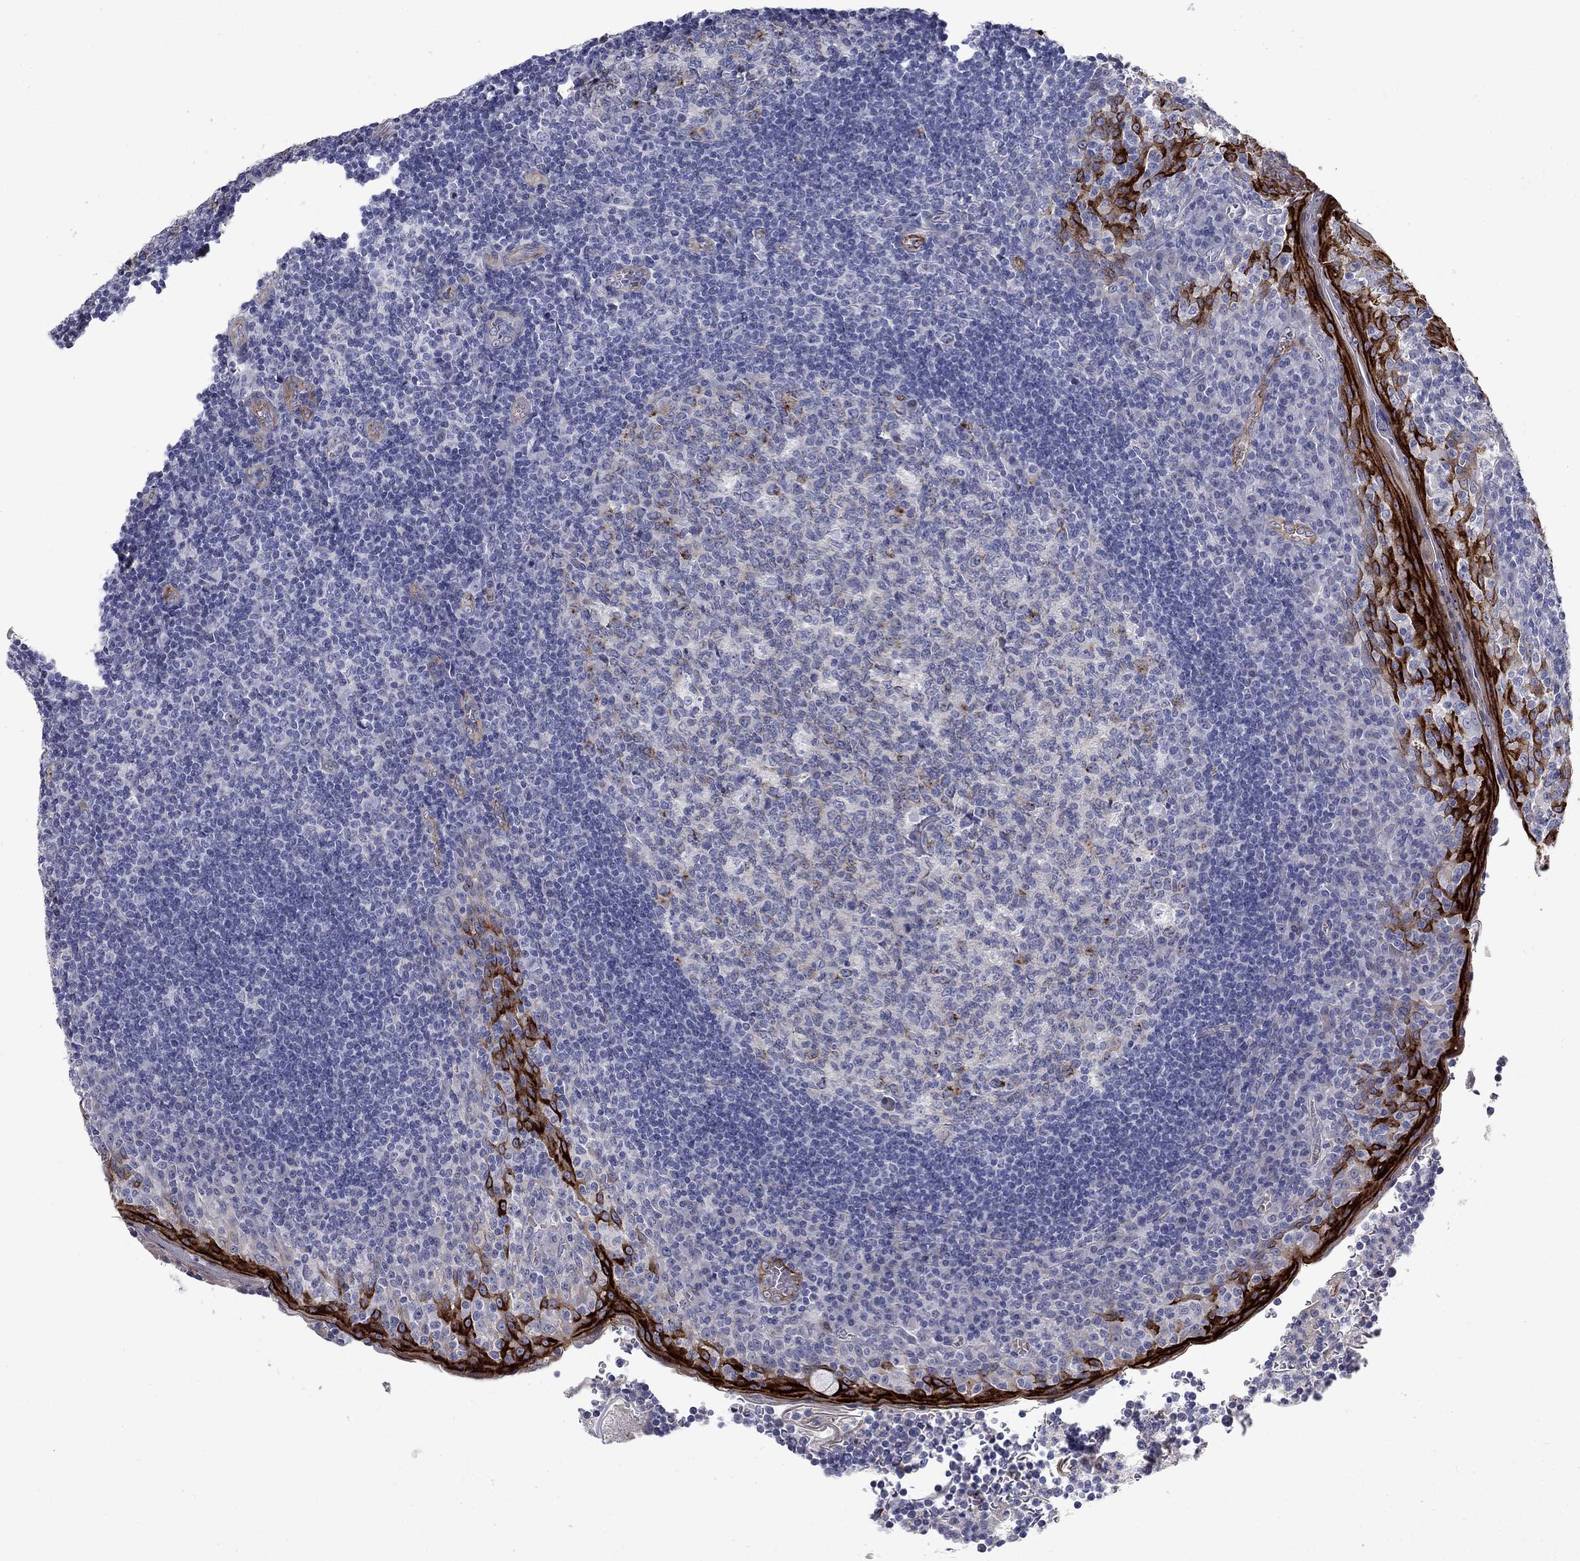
{"staining": {"intensity": "negative", "quantity": "none", "location": "none"}, "tissue": "tonsil", "cell_type": "Germinal center cells", "image_type": "normal", "snomed": [{"axis": "morphology", "description": "Normal tissue, NOS"}, {"axis": "topography", "description": "Tonsil"}], "caption": "DAB (3,3'-diaminobenzidine) immunohistochemical staining of benign tonsil shows no significant positivity in germinal center cells.", "gene": "SLC1A1", "patient": {"sex": "female", "age": 13}}